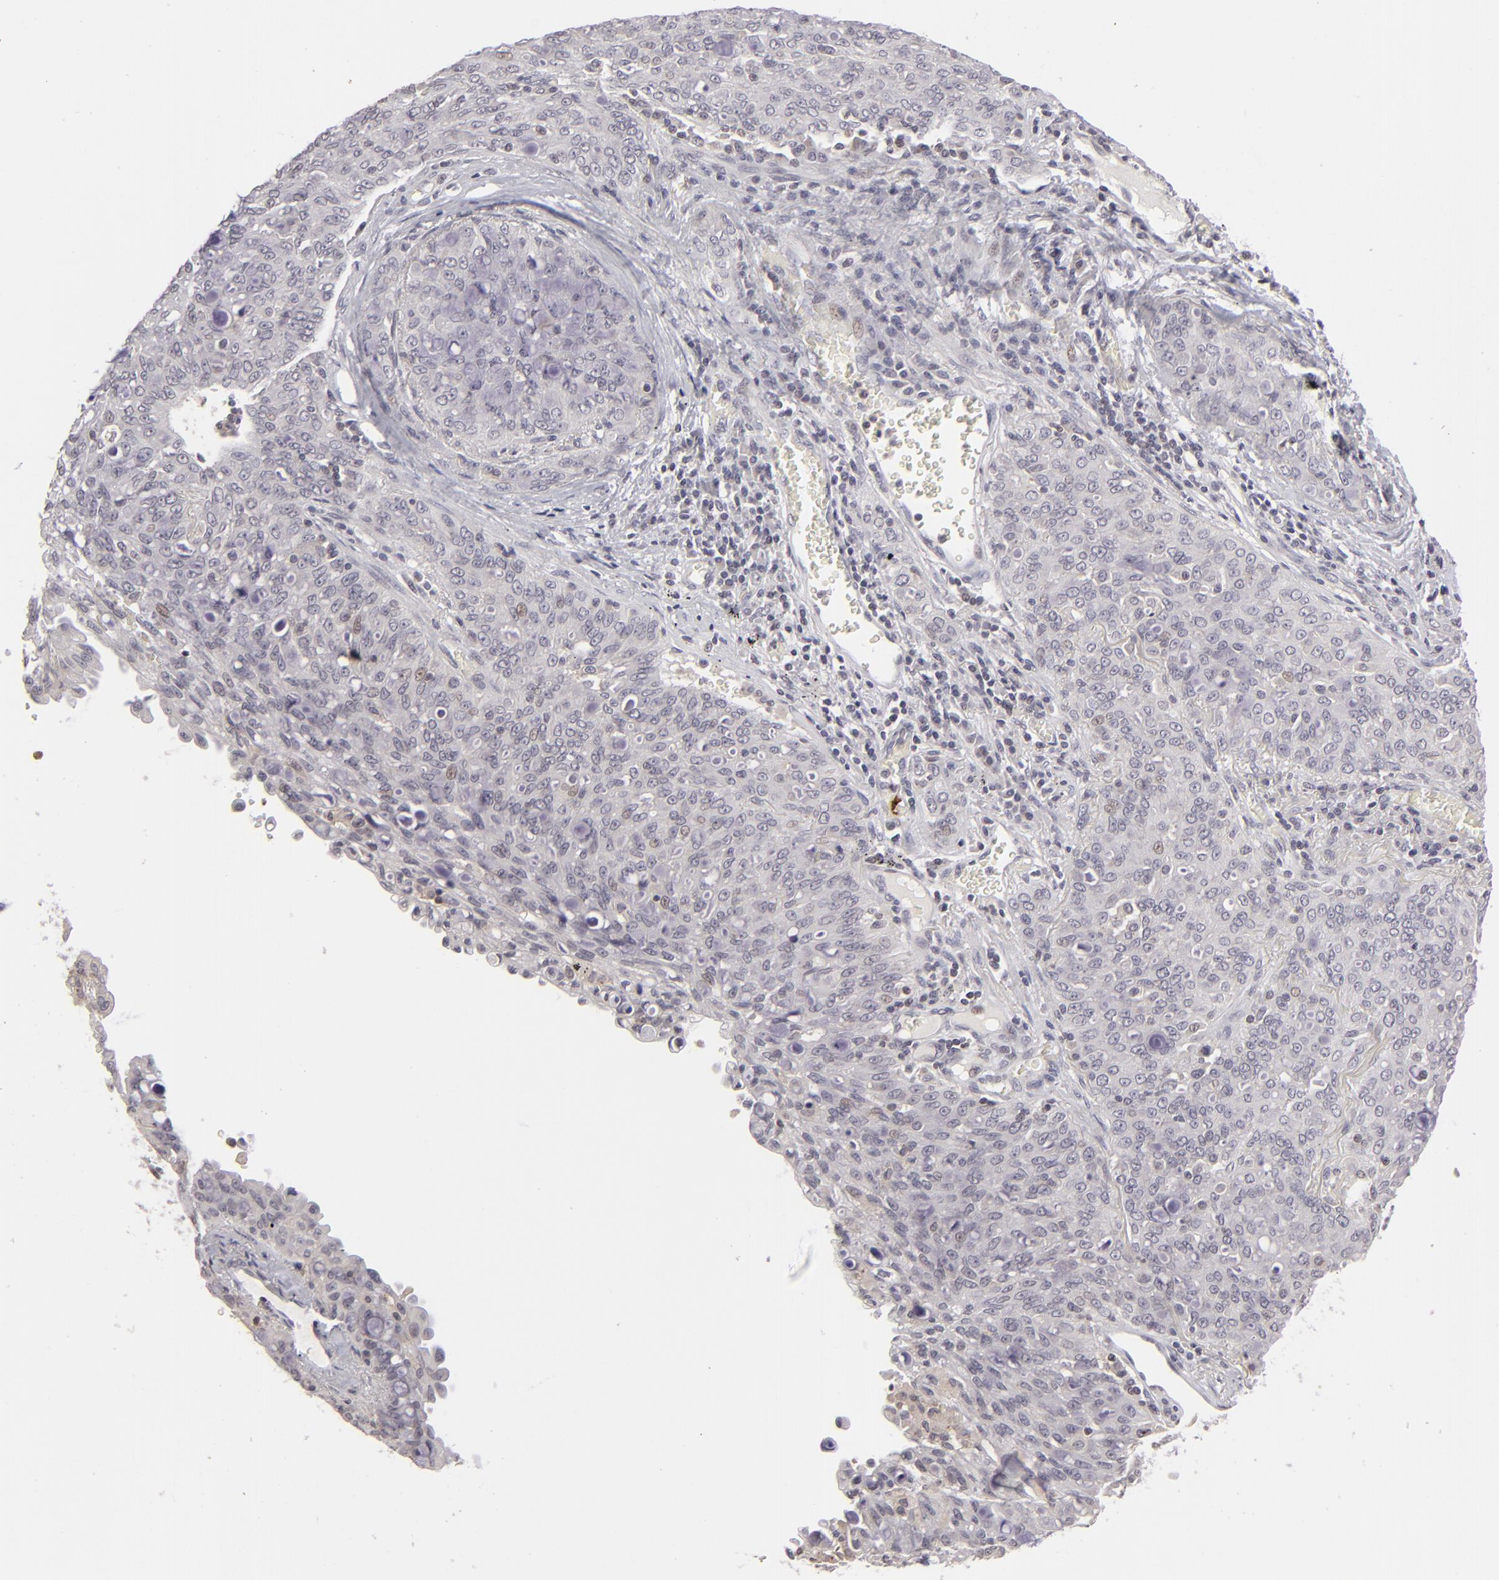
{"staining": {"intensity": "negative", "quantity": "none", "location": "none"}, "tissue": "lung cancer", "cell_type": "Tumor cells", "image_type": "cancer", "snomed": [{"axis": "morphology", "description": "Adenocarcinoma, NOS"}, {"axis": "topography", "description": "Lung"}], "caption": "Tumor cells show no significant positivity in lung cancer.", "gene": "CLDN2", "patient": {"sex": "female", "age": 44}}